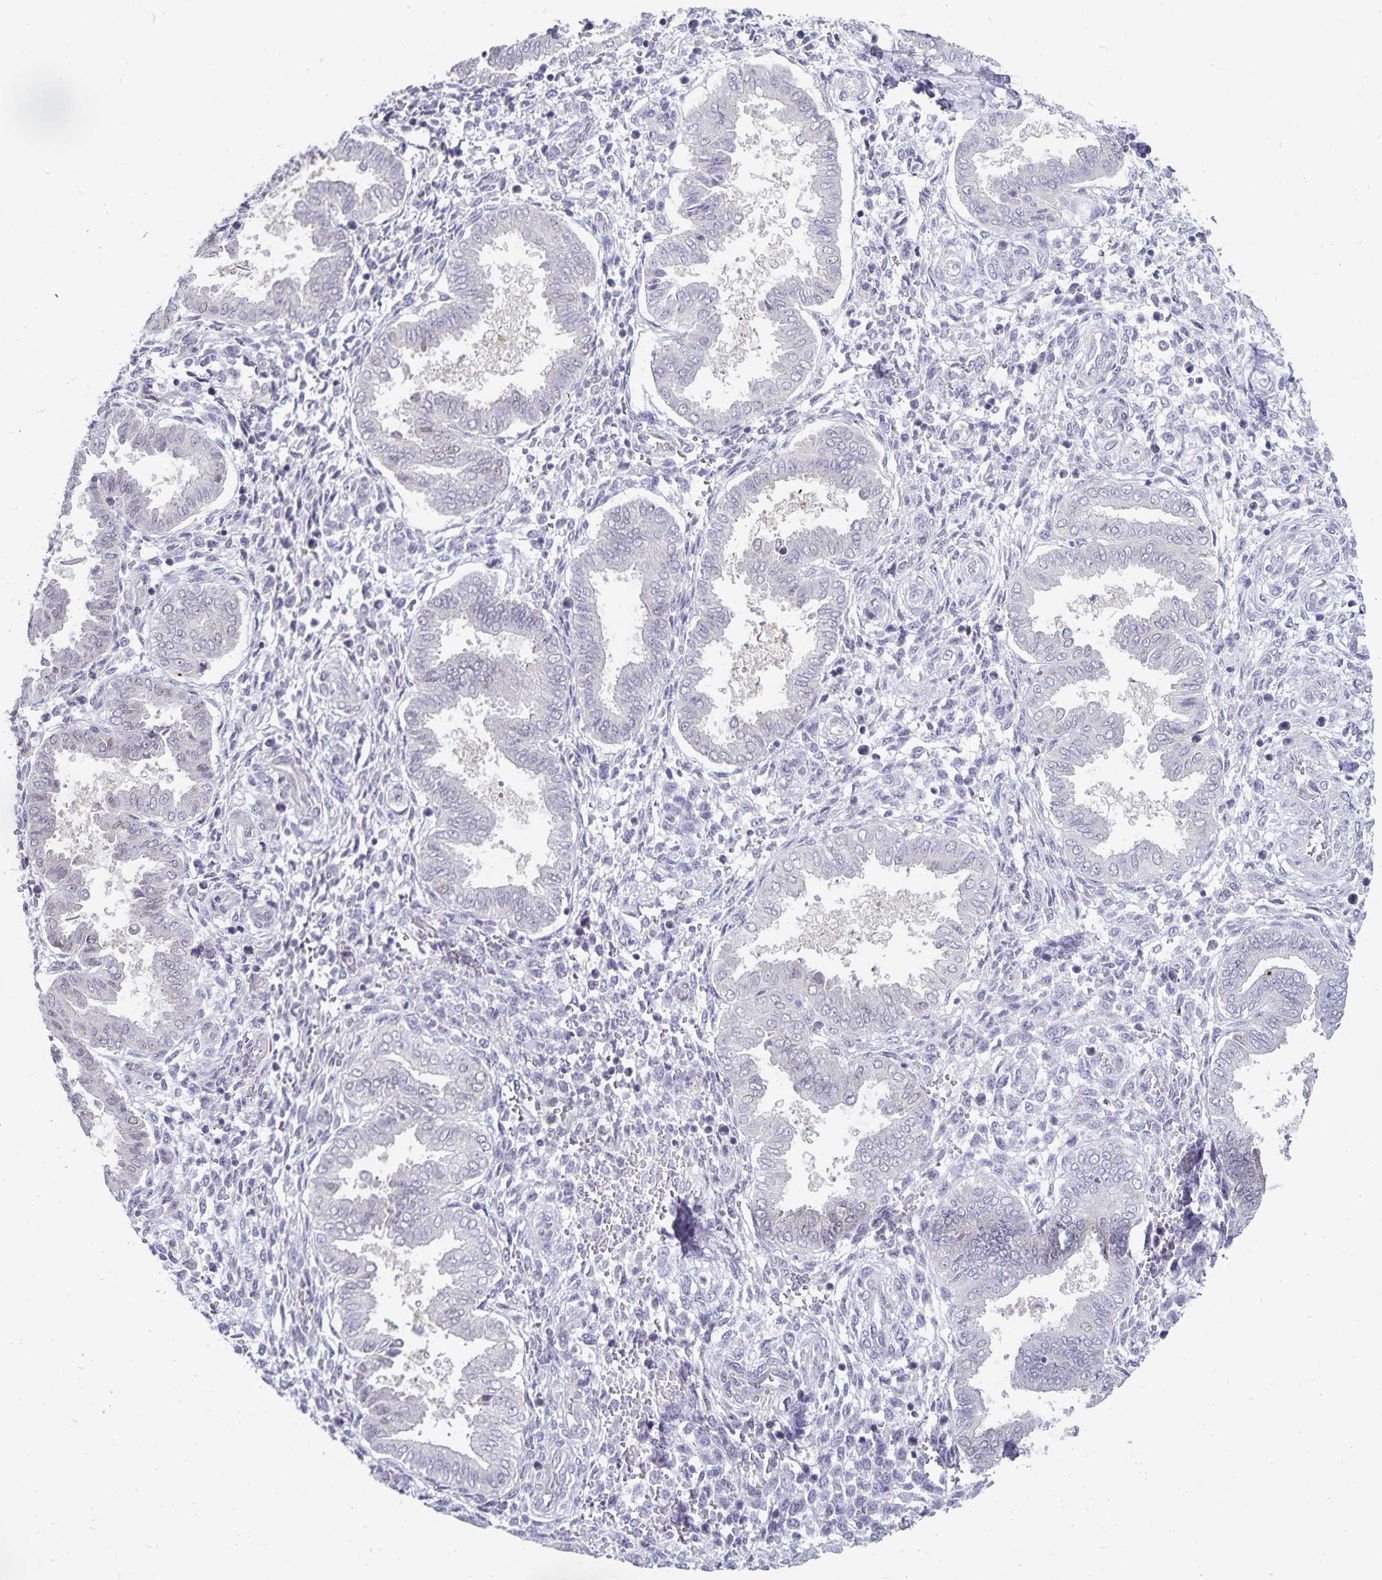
{"staining": {"intensity": "negative", "quantity": "none", "location": "none"}, "tissue": "endometrium", "cell_type": "Cells in endometrial stroma", "image_type": "normal", "snomed": [{"axis": "morphology", "description": "Normal tissue, NOS"}, {"axis": "topography", "description": "Endometrium"}], "caption": "Cells in endometrial stroma are negative for protein expression in unremarkable human endometrium. (Stains: DAB (3,3'-diaminobenzidine) immunohistochemistry (IHC) with hematoxylin counter stain, Microscopy: brightfield microscopy at high magnification).", "gene": "CDKN2B", "patient": {"sex": "female", "age": 24}}